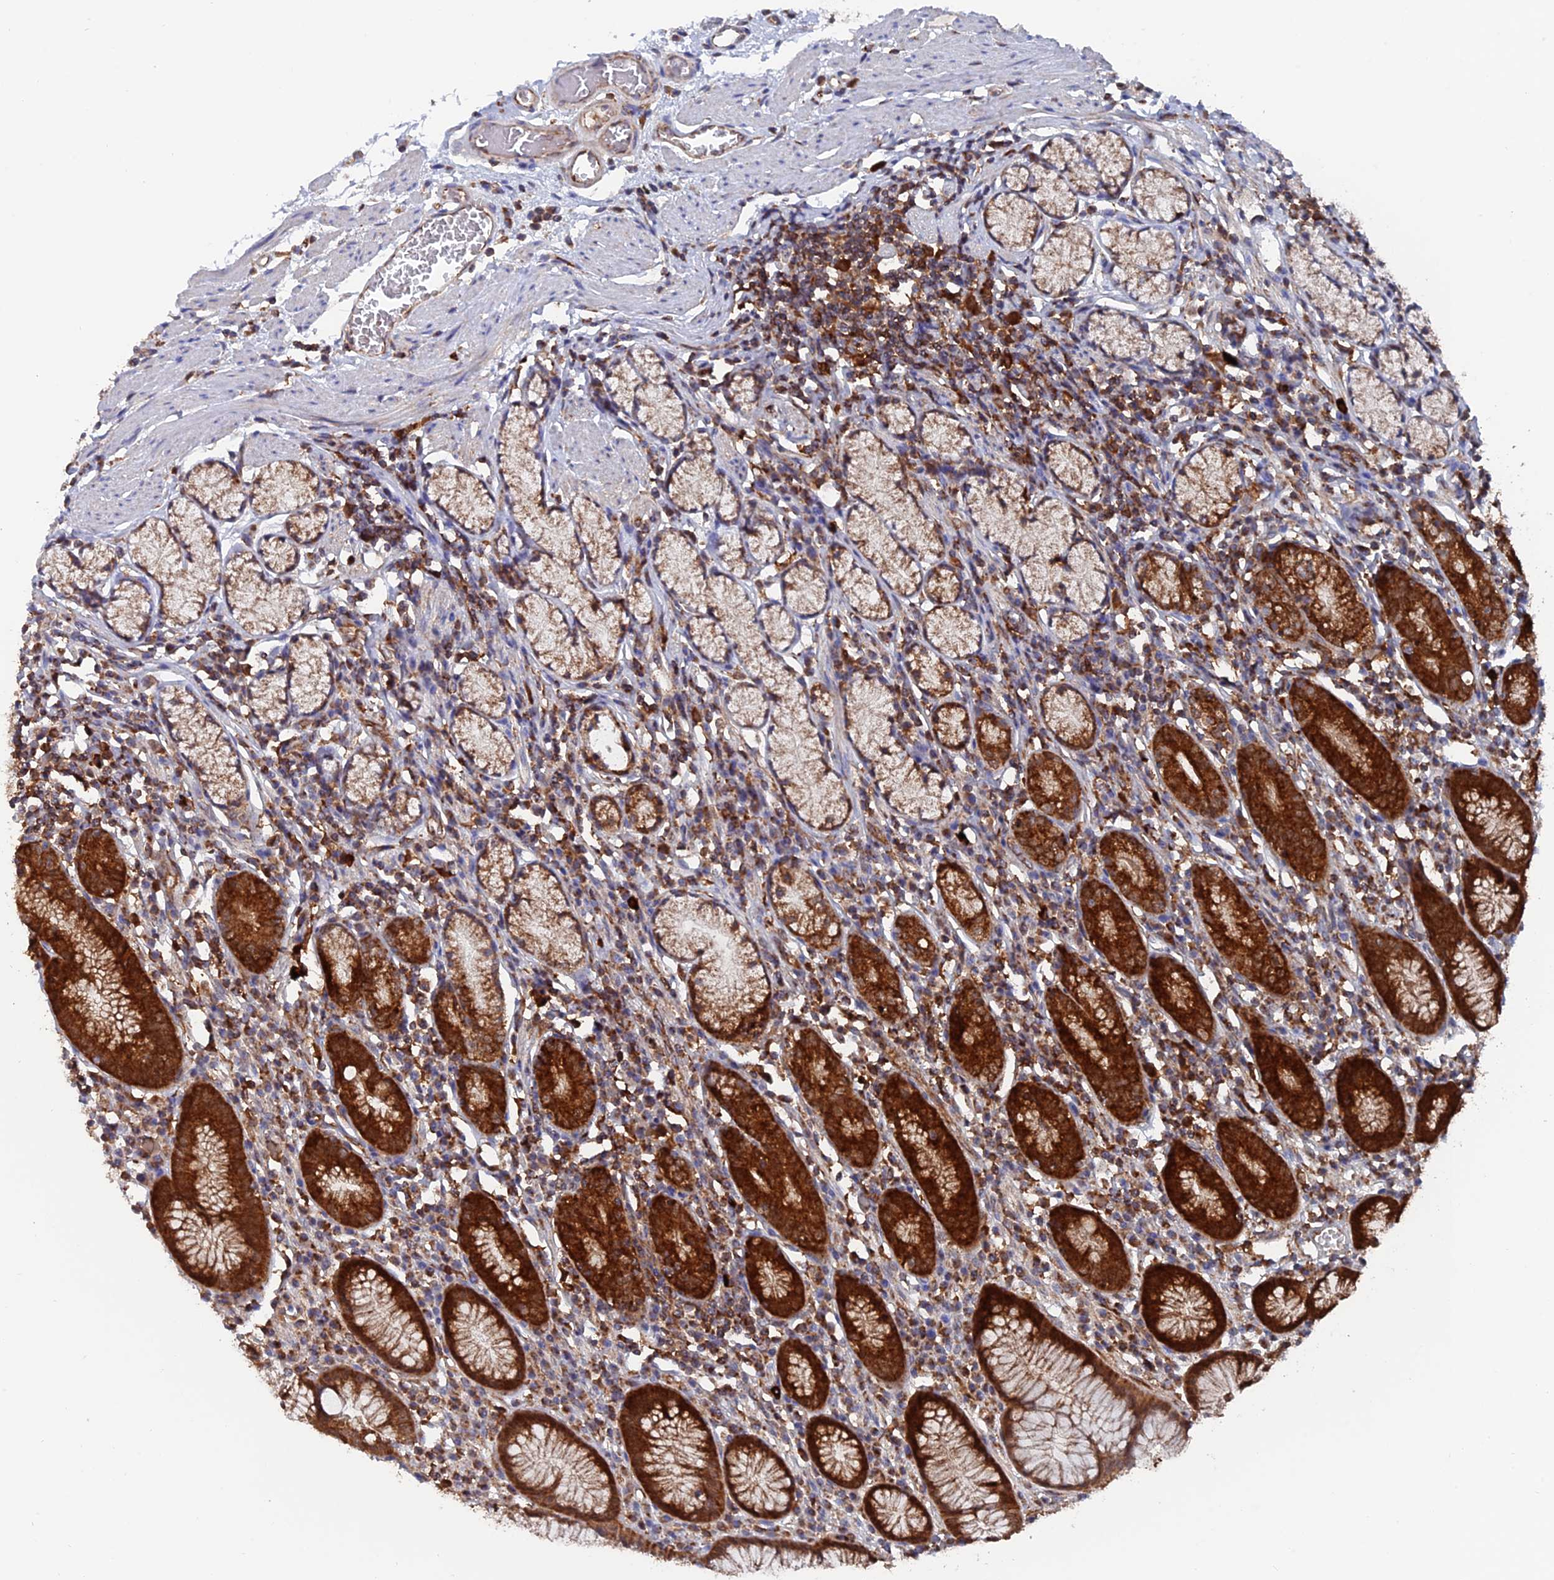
{"staining": {"intensity": "strong", "quantity": ">75%", "location": "cytoplasmic/membranous"}, "tissue": "stomach", "cell_type": "Glandular cells", "image_type": "normal", "snomed": [{"axis": "morphology", "description": "Normal tissue, NOS"}, {"axis": "topography", "description": "Stomach"}], "caption": "Immunohistochemical staining of unremarkable stomach displays >75% levels of strong cytoplasmic/membranous protein expression in about >75% of glandular cells.", "gene": "DTYMK", "patient": {"sex": "male", "age": 55}}